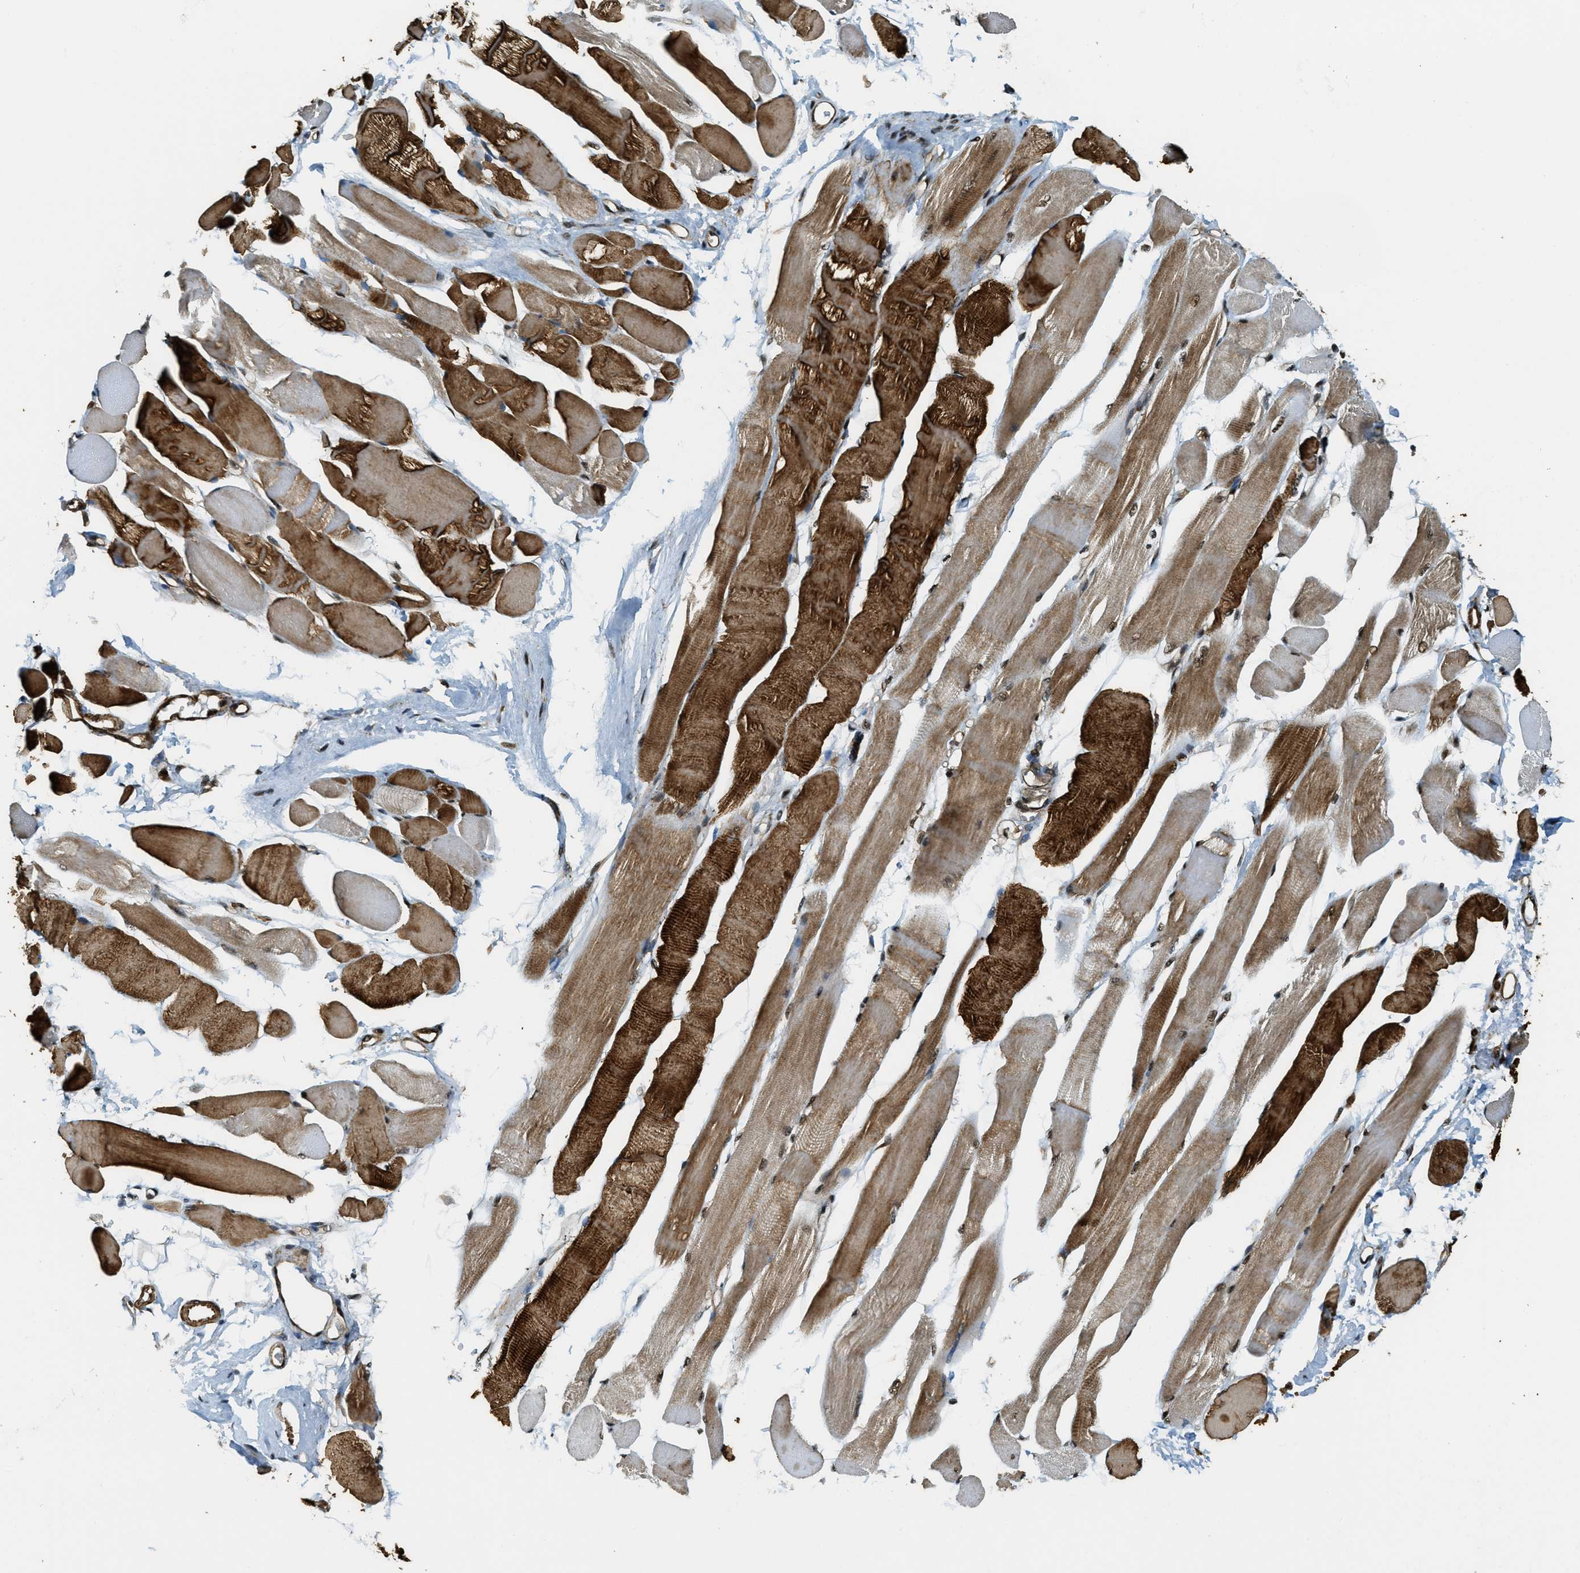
{"staining": {"intensity": "strong", "quantity": ">75%", "location": "cytoplasmic/membranous,nuclear"}, "tissue": "skeletal muscle", "cell_type": "Myocytes", "image_type": "normal", "snomed": [{"axis": "morphology", "description": "Normal tissue, NOS"}, {"axis": "topography", "description": "Skeletal muscle"}, {"axis": "topography", "description": "Peripheral nerve tissue"}], "caption": "This is a micrograph of immunohistochemistry staining of unremarkable skeletal muscle, which shows strong positivity in the cytoplasmic/membranous,nuclear of myocytes.", "gene": "CFAP36", "patient": {"sex": "female", "age": 84}}